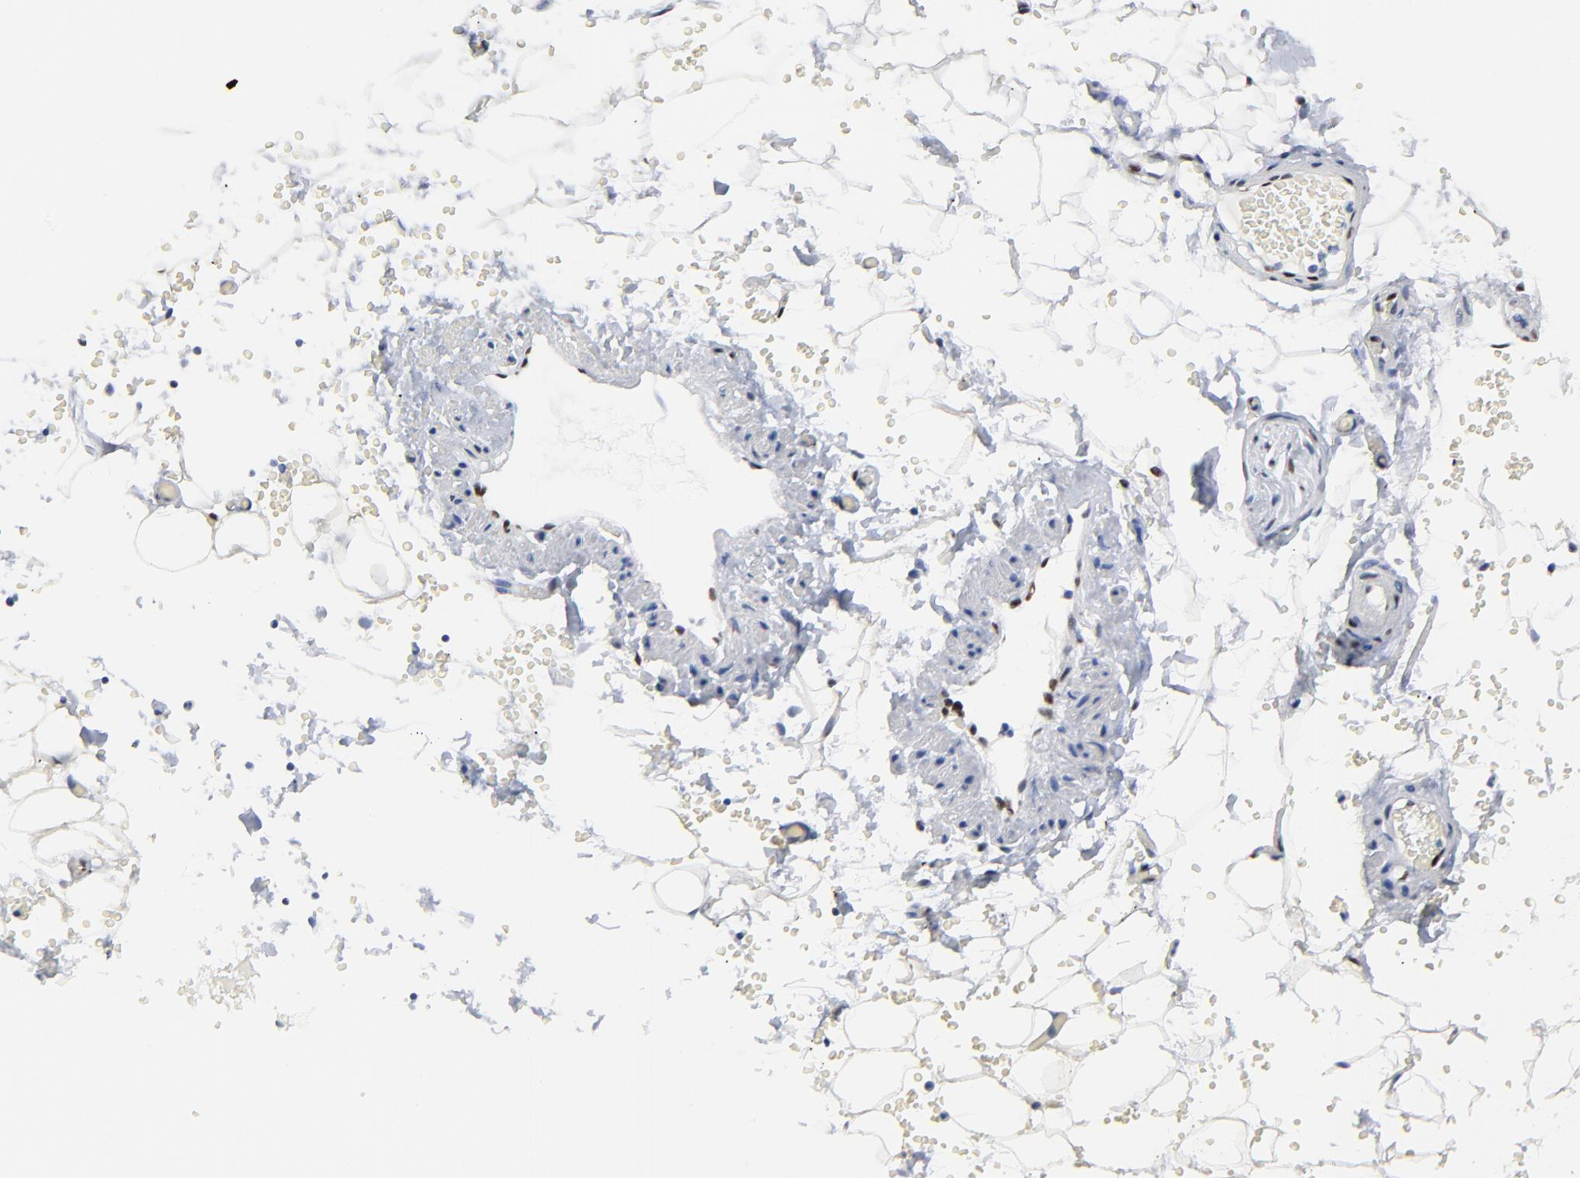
{"staining": {"intensity": "negative", "quantity": "none", "location": "none"}, "tissue": "adipose tissue", "cell_type": "Adipocytes", "image_type": "normal", "snomed": [{"axis": "morphology", "description": "Normal tissue, NOS"}, {"axis": "topography", "description": "Bronchus"}, {"axis": "topography", "description": "Lung"}], "caption": "DAB immunohistochemical staining of normal adipose tissue reveals no significant positivity in adipocytes. (Brightfield microscopy of DAB (3,3'-diaminobenzidine) immunohistochemistry at high magnification).", "gene": "JUN", "patient": {"sex": "female", "age": 56}}